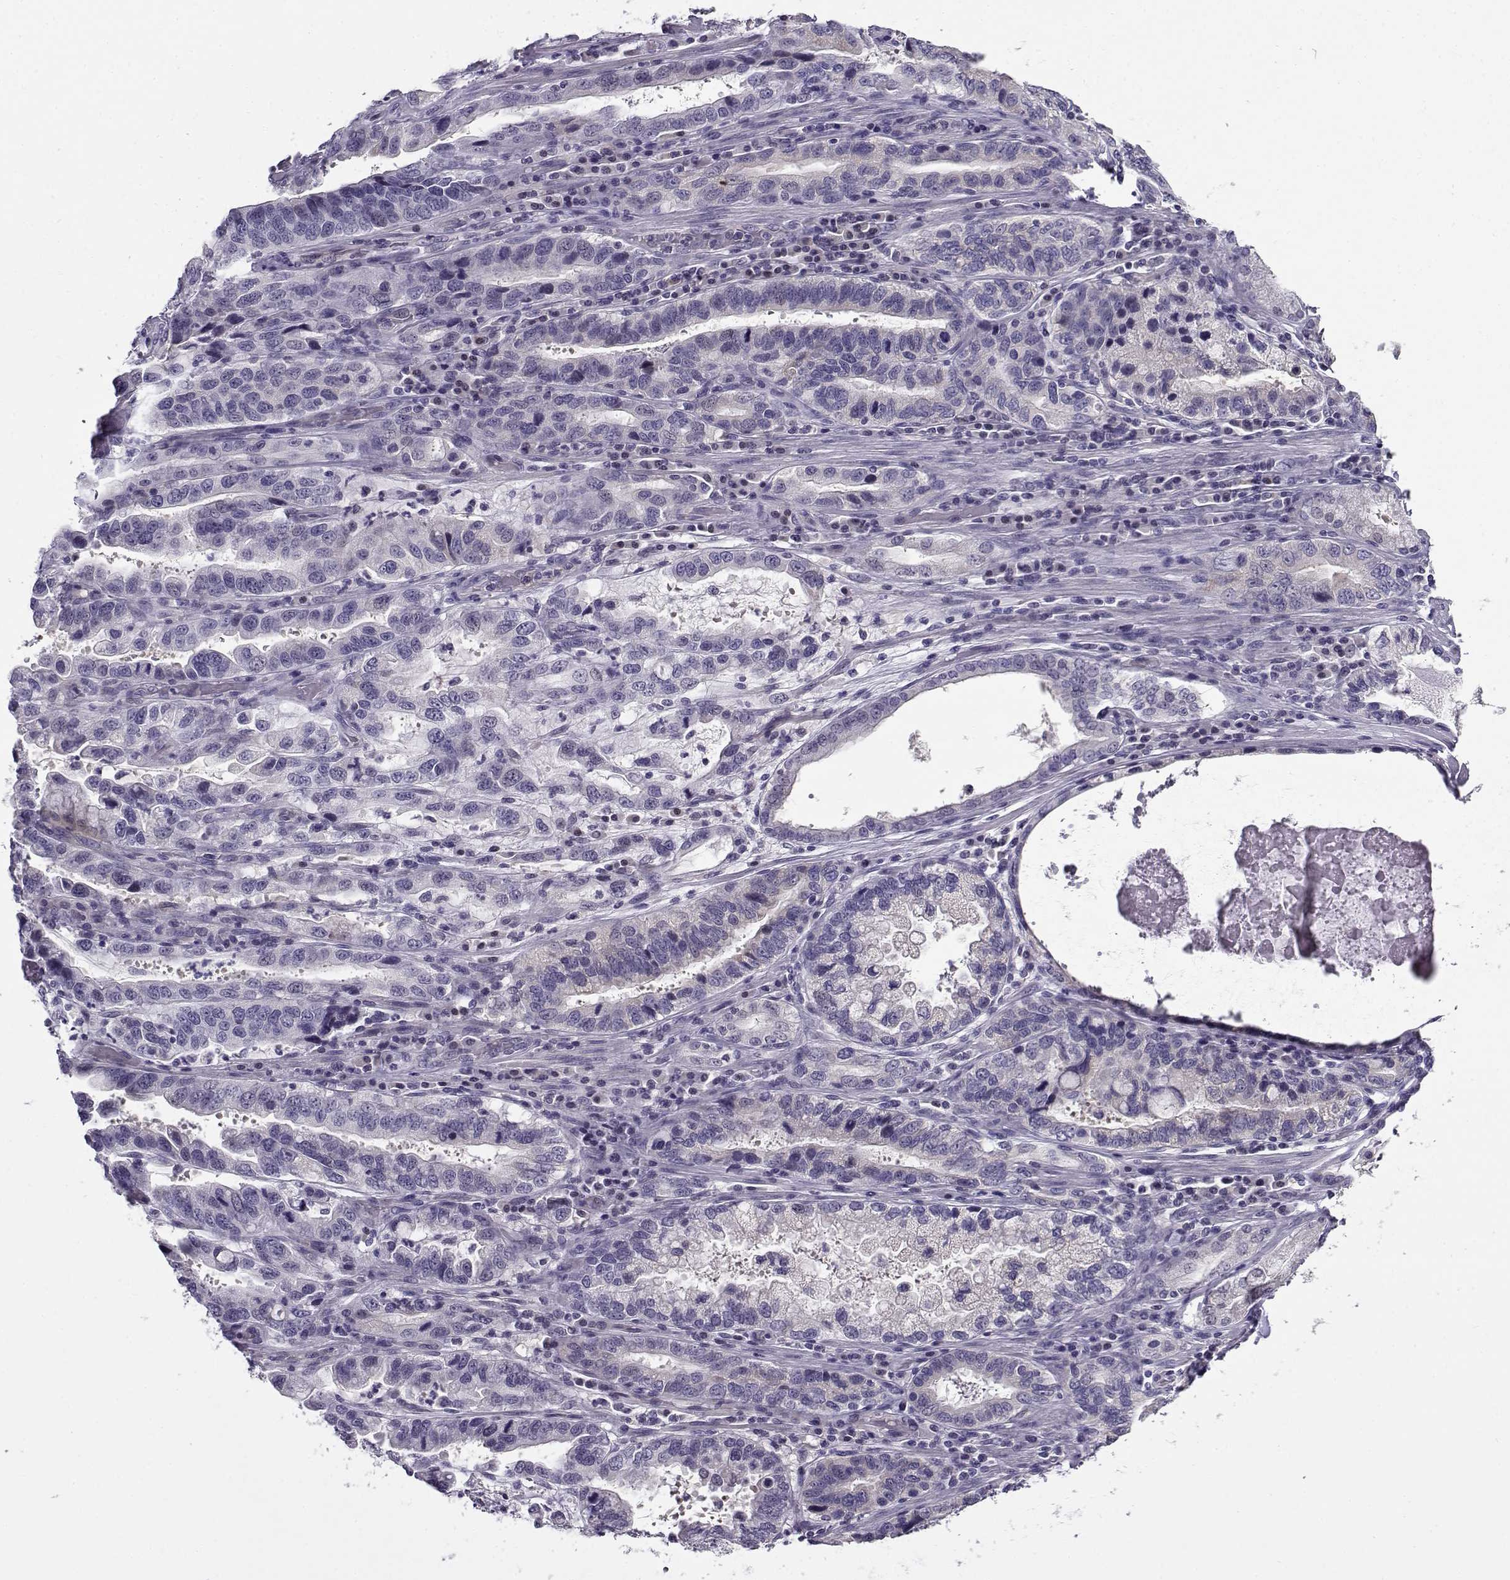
{"staining": {"intensity": "negative", "quantity": "none", "location": "none"}, "tissue": "stomach cancer", "cell_type": "Tumor cells", "image_type": "cancer", "snomed": [{"axis": "morphology", "description": "Adenocarcinoma, NOS"}, {"axis": "topography", "description": "Stomach, lower"}], "caption": "This image is of adenocarcinoma (stomach) stained with IHC to label a protein in brown with the nuclei are counter-stained blue. There is no staining in tumor cells. (Immunohistochemistry (ihc), brightfield microscopy, high magnification).", "gene": "FEZF1", "patient": {"sex": "female", "age": 76}}